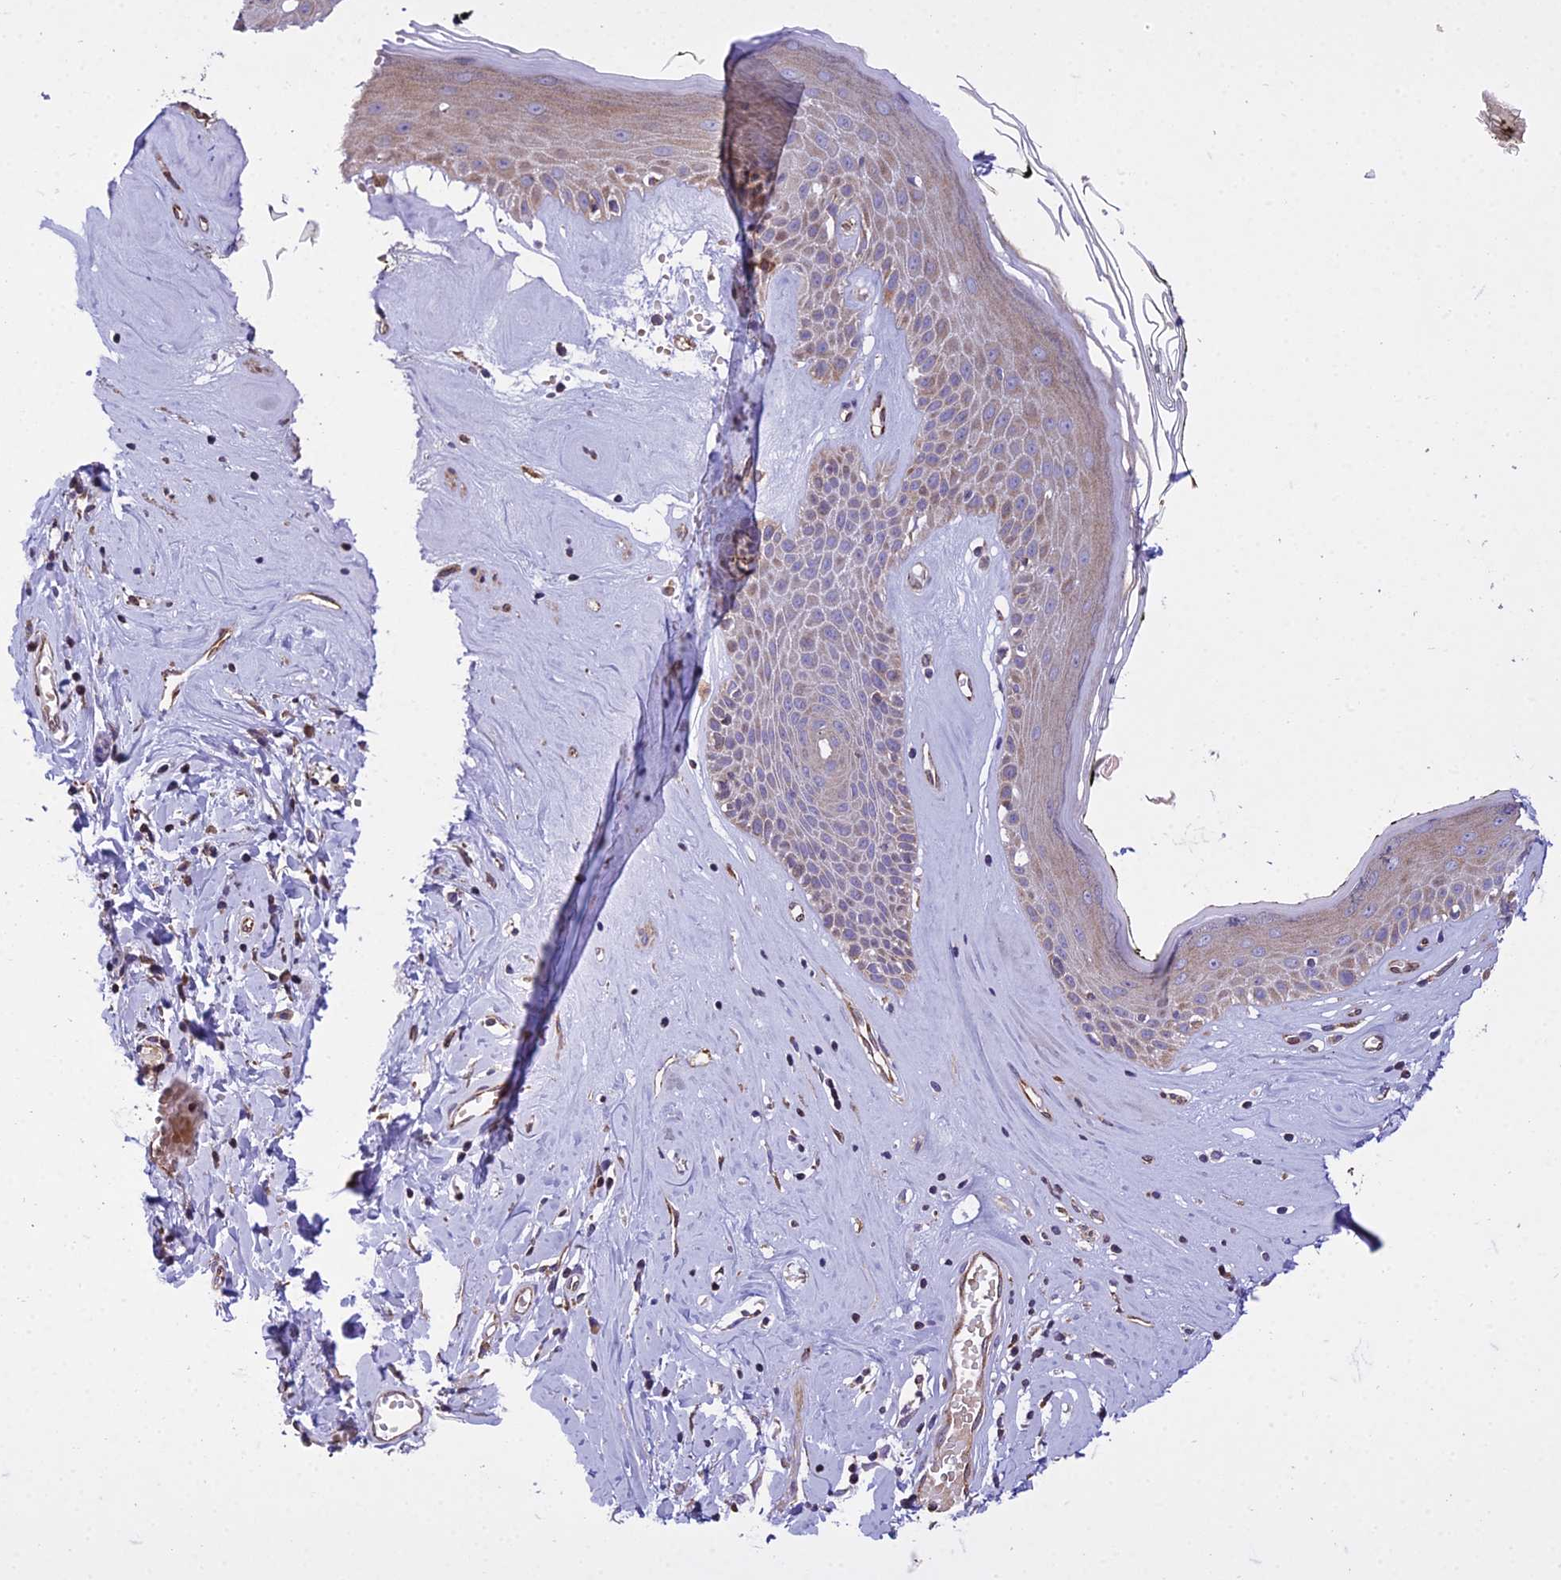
{"staining": {"intensity": "moderate", "quantity": "<25%", "location": "cytoplasmic/membranous"}, "tissue": "skin", "cell_type": "Epidermal cells", "image_type": "normal", "snomed": [{"axis": "morphology", "description": "Normal tissue, NOS"}, {"axis": "morphology", "description": "Inflammation, NOS"}, {"axis": "topography", "description": "Vulva"}], "caption": "Immunohistochemistry photomicrograph of benign skin: skin stained using immunohistochemistry exhibits low levels of moderate protein expression localized specifically in the cytoplasmic/membranous of epidermal cells, appearing as a cytoplasmic/membranous brown color.", "gene": "GIMAP1", "patient": {"sex": "female", "age": 84}}